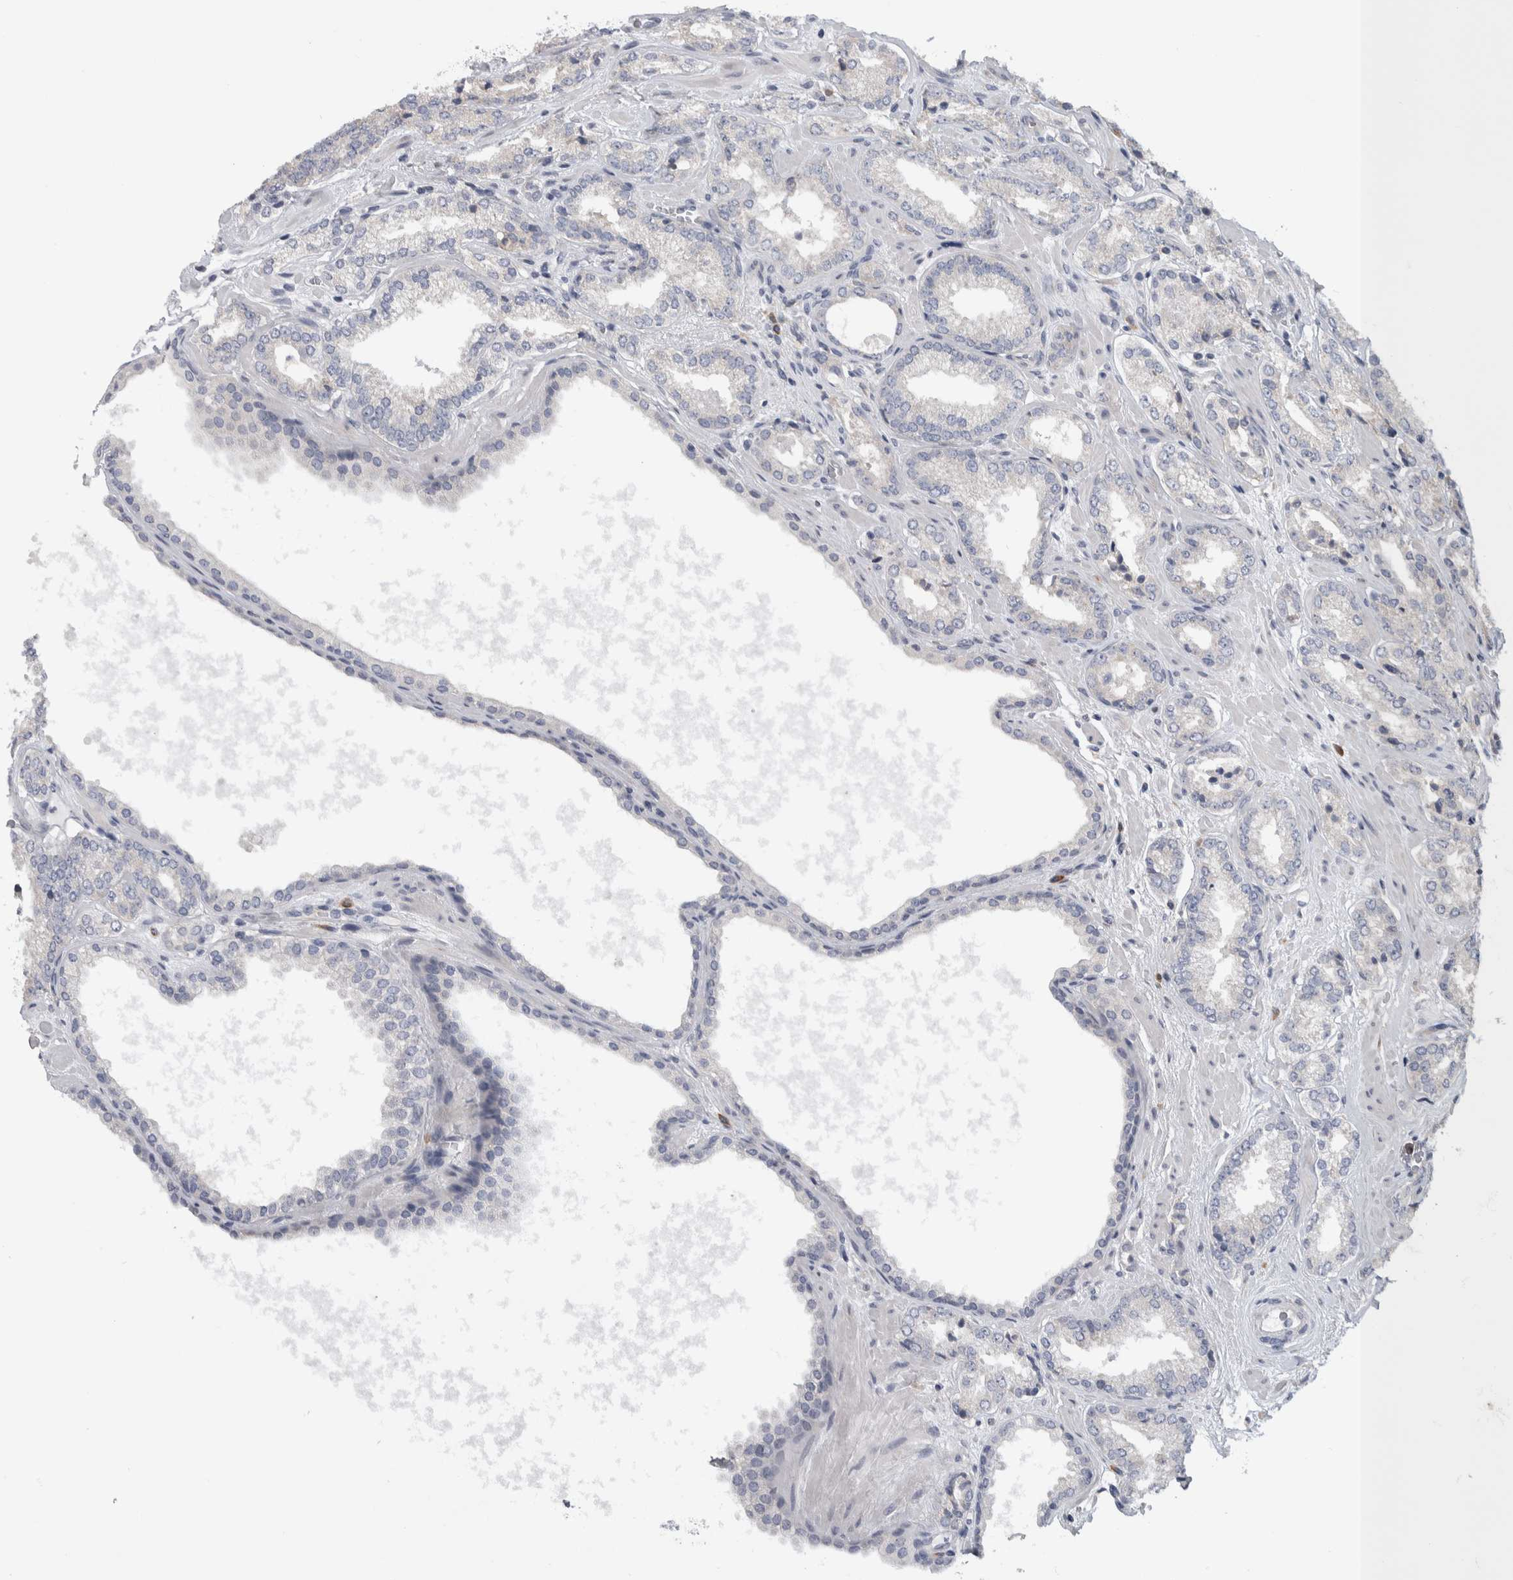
{"staining": {"intensity": "negative", "quantity": "none", "location": "none"}, "tissue": "prostate cancer", "cell_type": "Tumor cells", "image_type": "cancer", "snomed": [{"axis": "morphology", "description": "Adenocarcinoma, Low grade"}, {"axis": "topography", "description": "Prostate"}], "caption": "Human prostate cancer (low-grade adenocarcinoma) stained for a protein using IHC shows no staining in tumor cells.", "gene": "IBTK", "patient": {"sex": "male", "age": 62}}